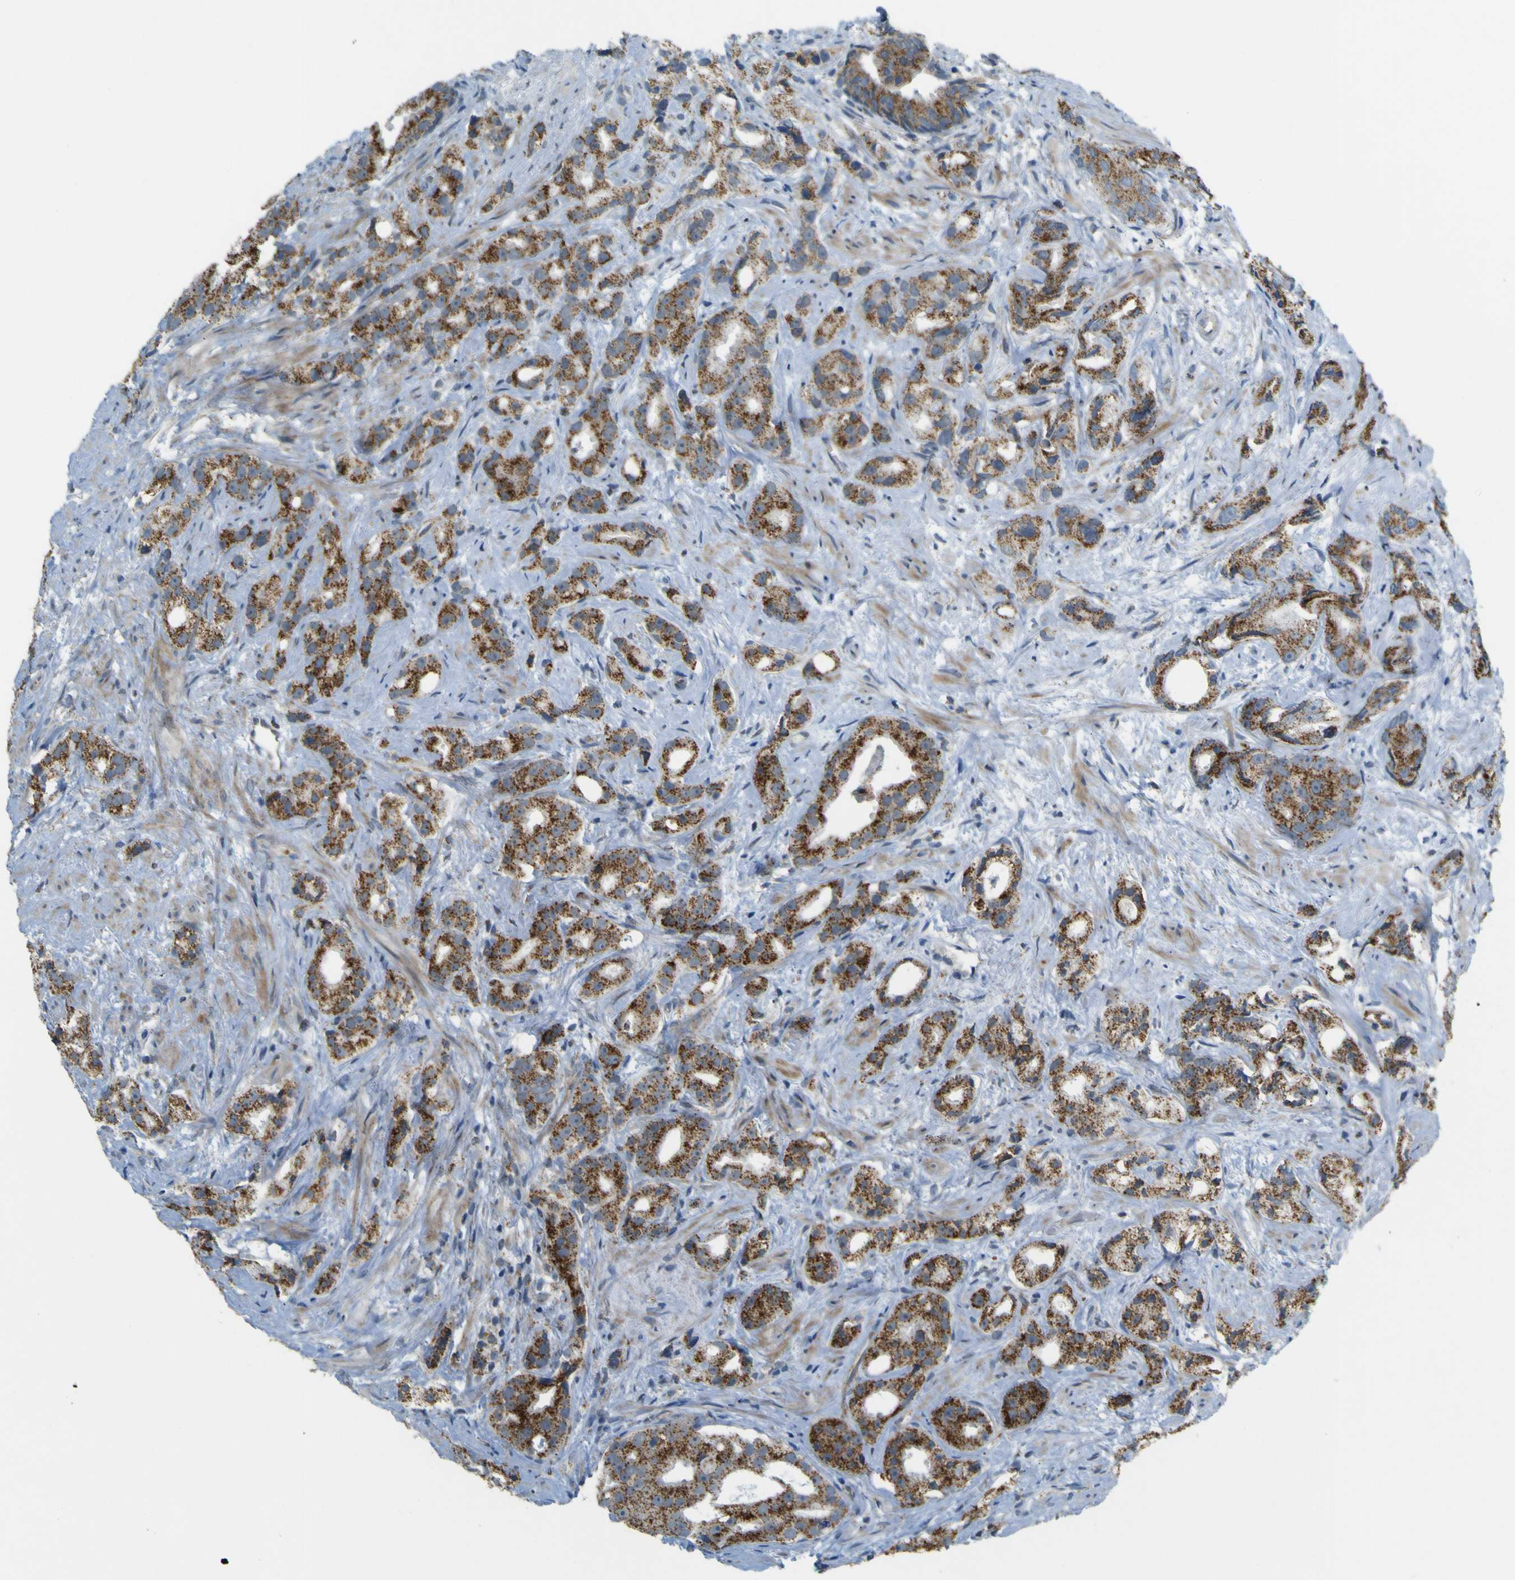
{"staining": {"intensity": "moderate", "quantity": ">75%", "location": "cytoplasmic/membranous"}, "tissue": "prostate cancer", "cell_type": "Tumor cells", "image_type": "cancer", "snomed": [{"axis": "morphology", "description": "Adenocarcinoma, Low grade"}, {"axis": "topography", "description": "Prostate"}], "caption": "Human low-grade adenocarcinoma (prostate) stained with a brown dye demonstrates moderate cytoplasmic/membranous positive staining in about >75% of tumor cells.", "gene": "ACBD5", "patient": {"sex": "male", "age": 89}}